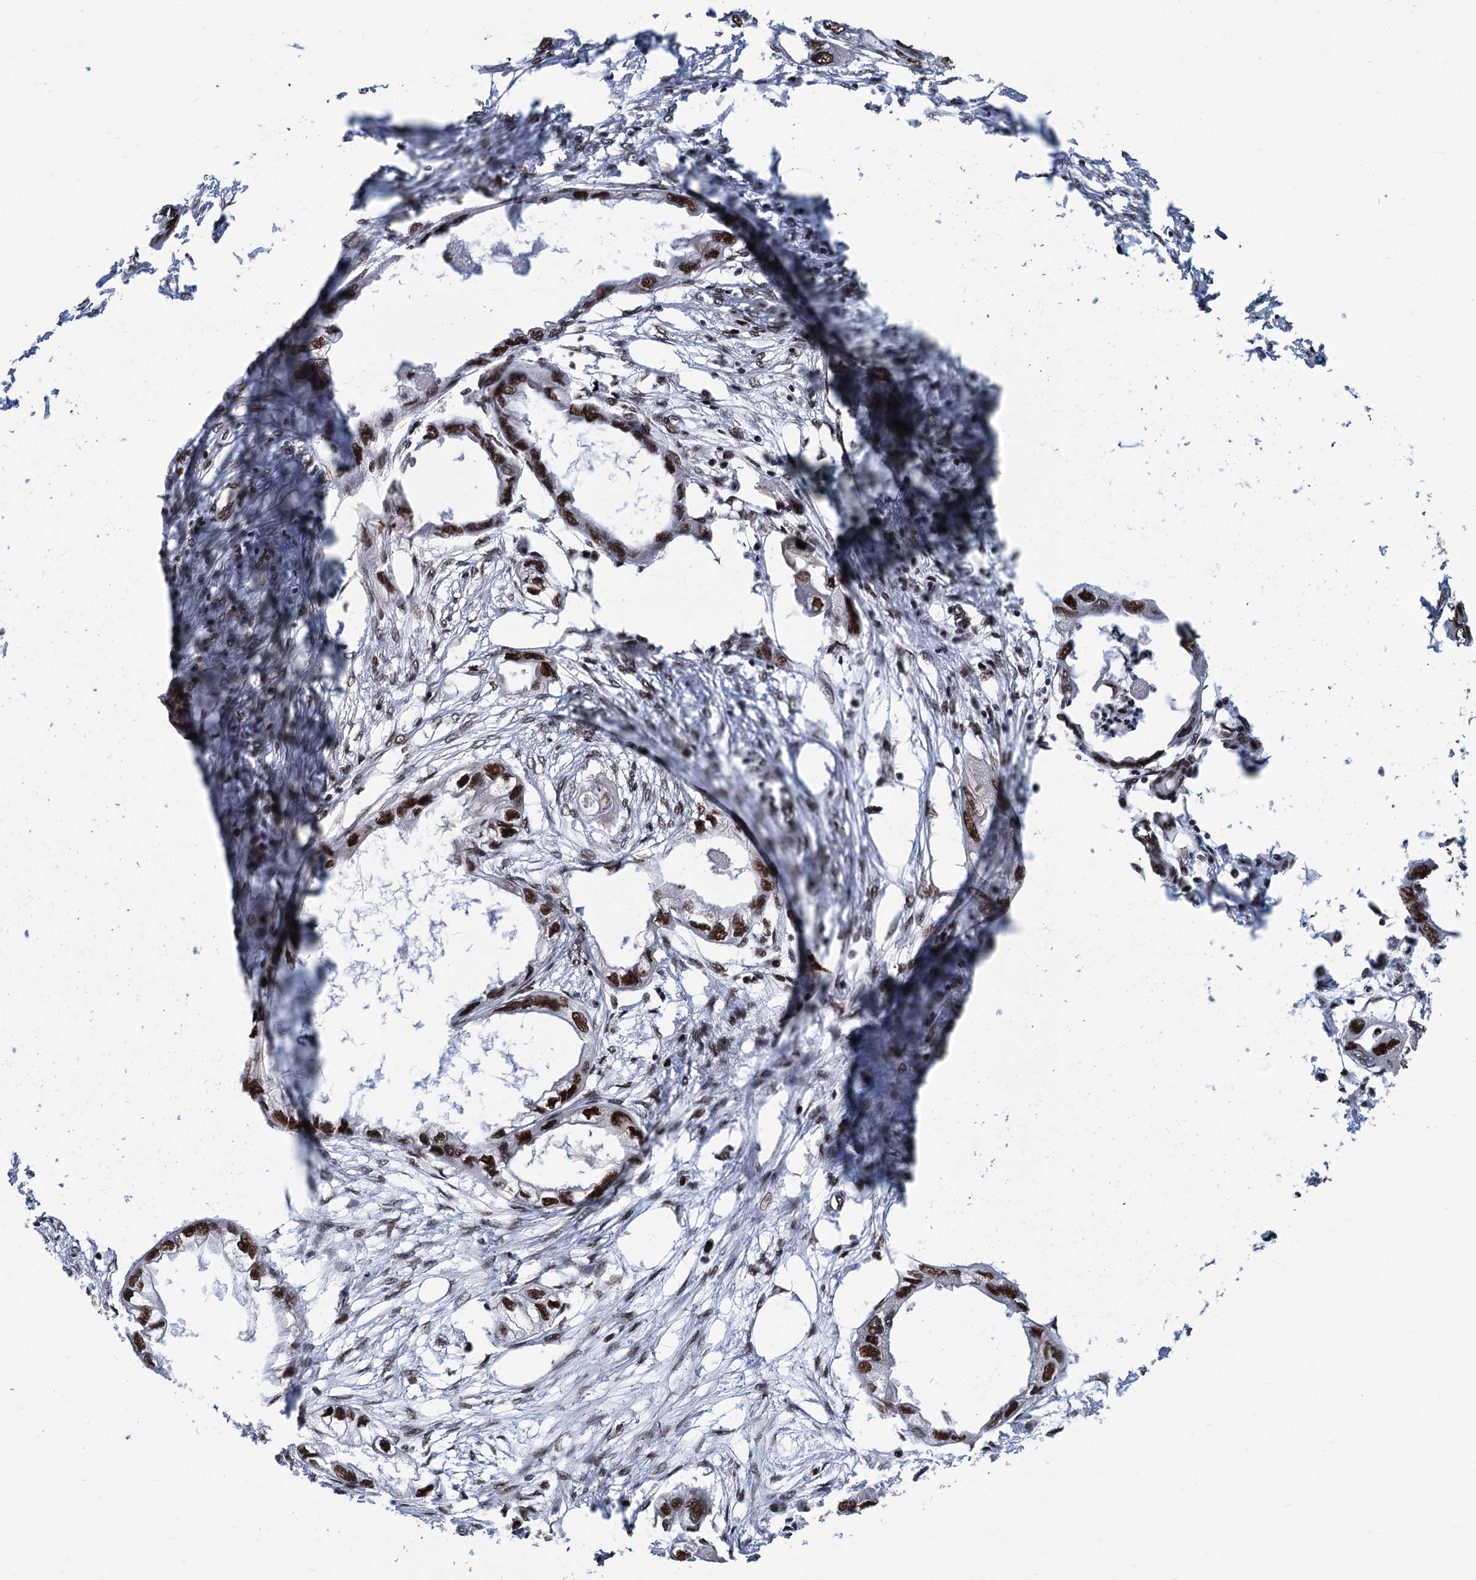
{"staining": {"intensity": "strong", "quantity": ">75%", "location": "nuclear"}, "tissue": "endometrial cancer", "cell_type": "Tumor cells", "image_type": "cancer", "snomed": [{"axis": "morphology", "description": "Adenocarcinoma, NOS"}, {"axis": "morphology", "description": "Adenocarcinoma, metastatic, NOS"}, {"axis": "topography", "description": "Adipose tissue"}, {"axis": "topography", "description": "Endometrium"}], "caption": "This photomicrograph reveals immunohistochemistry staining of human endometrial cancer (adenocarcinoma), with high strong nuclear expression in approximately >75% of tumor cells.", "gene": "PPP4R1", "patient": {"sex": "female", "age": 67}}